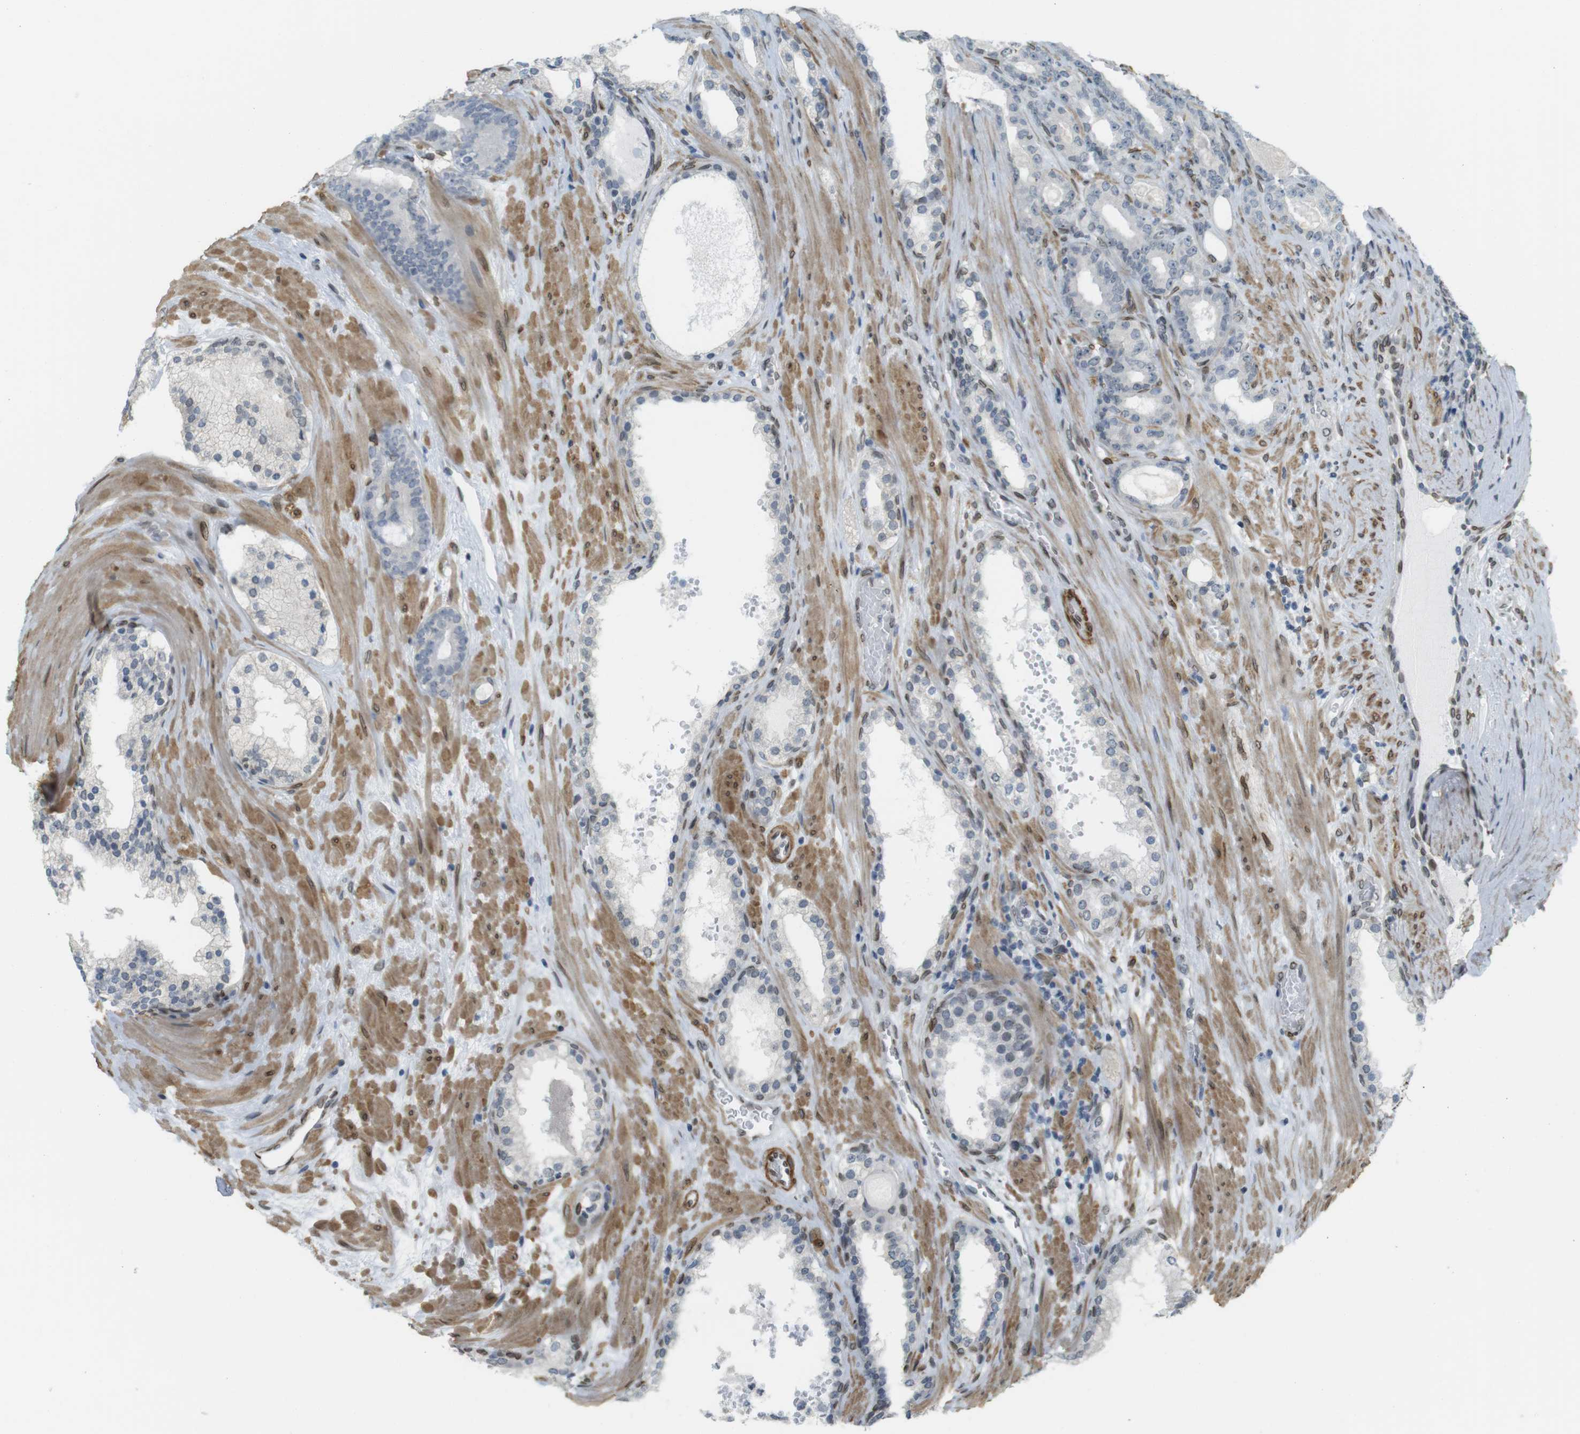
{"staining": {"intensity": "negative", "quantity": "none", "location": "none"}, "tissue": "prostate cancer", "cell_type": "Tumor cells", "image_type": "cancer", "snomed": [{"axis": "morphology", "description": "Adenocarcinoma, High grade"}, {"axis": "topography", "description": "Prostate"}], "caption": "High-grade adenocarcinoma (prostate) was stained to show a protein in brown. There is no significant expression in tumor cells.", "gene": "ARL6IP6", "patient": {"sex": "male", "age": 60}}